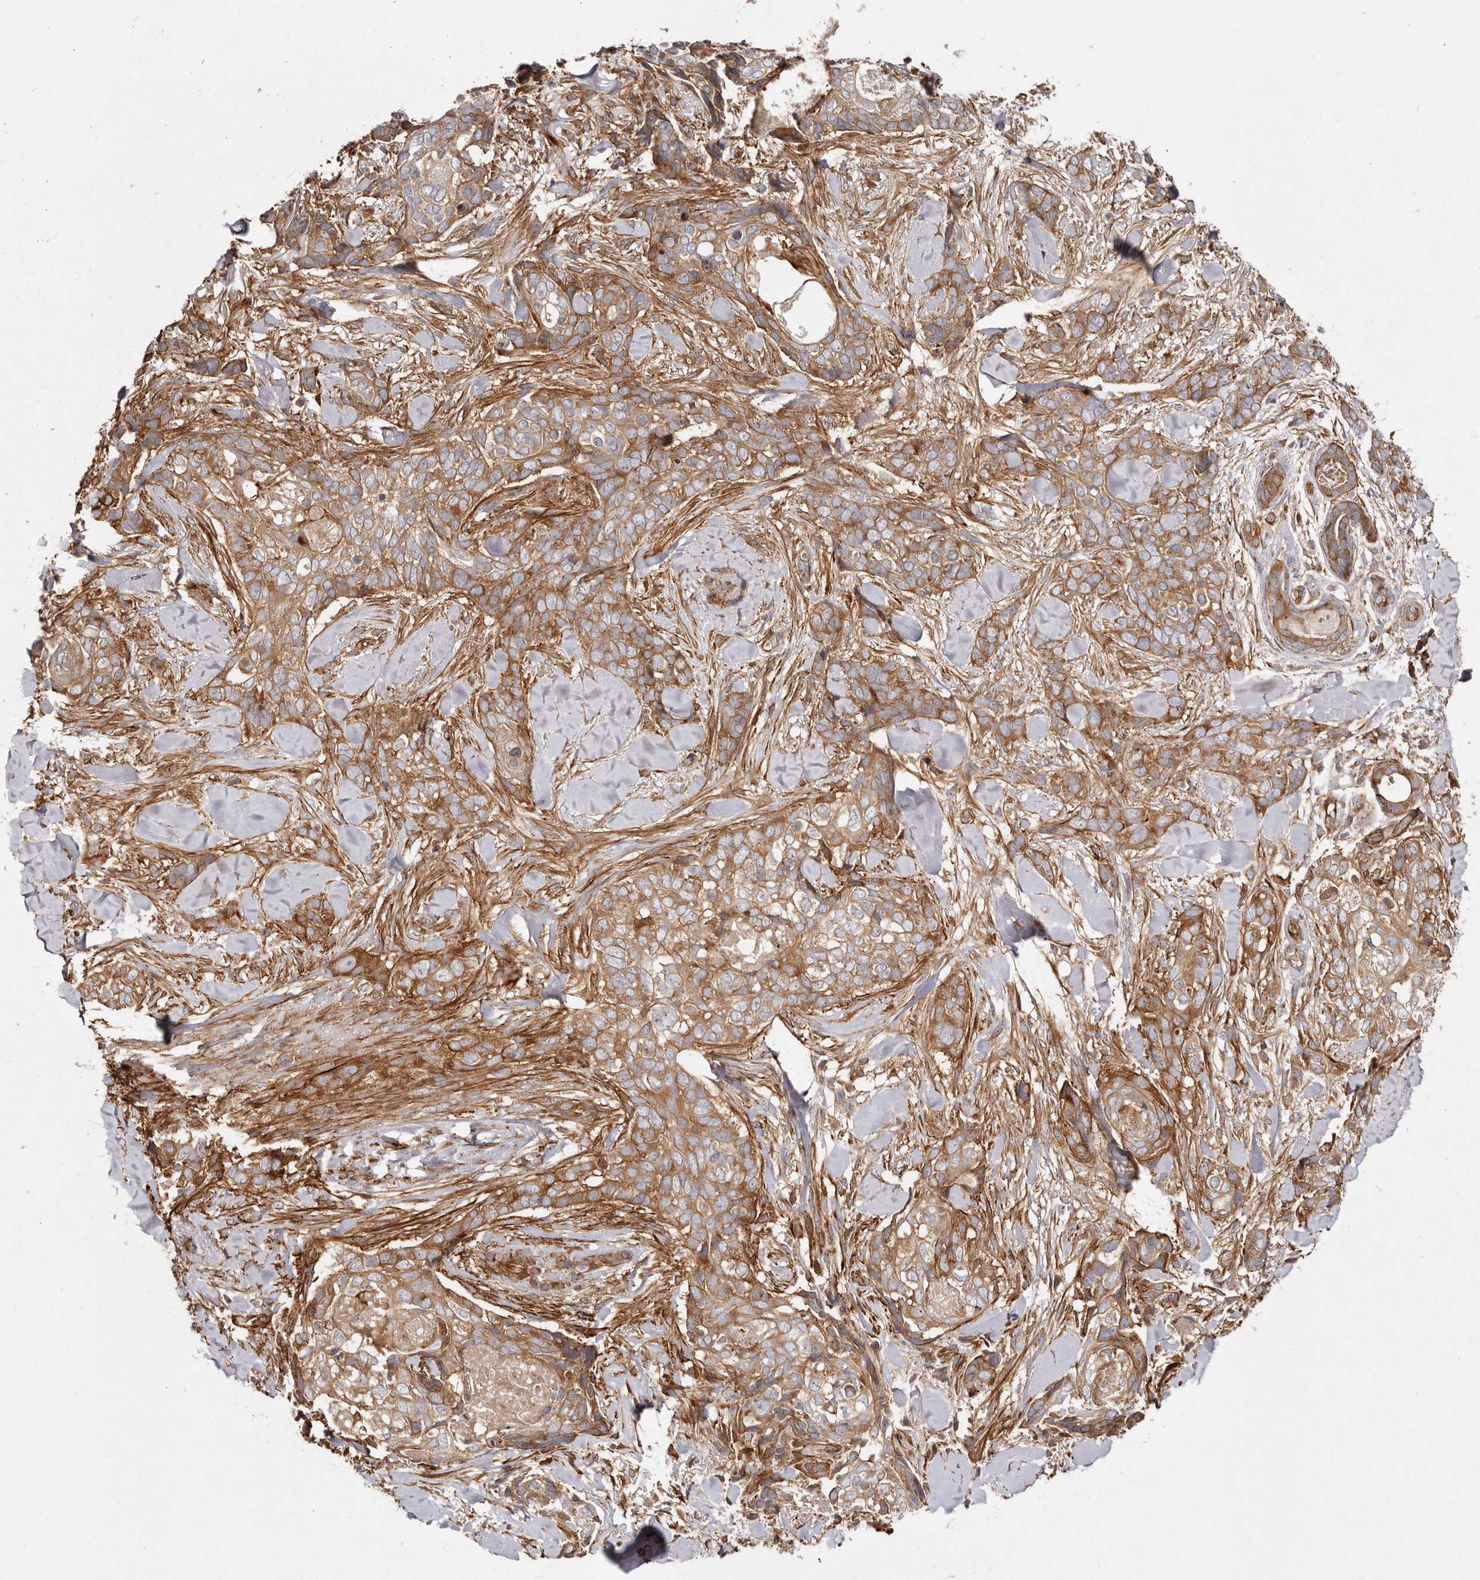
{"staining": {"intensity": "moderate", "quantity": ">75%", "location": "cytoplasmic/membranous"}, "tissue": "skin cancer", "cell_type": "Tumor cells", "image_type": "cancer", "snomed": [{"axis": "morphology", "description": "Basal cell carcinoma"}, {"axis": "topography", "description": "Skin"}], "caption": "Immunohistochemical staining of skin cancer reveals moderate cytoplasmic/membranous protein expression in approximately >75% of tumor cells.", "gene": "RPS6", "patient": {"sex": "female", "age": 82}}